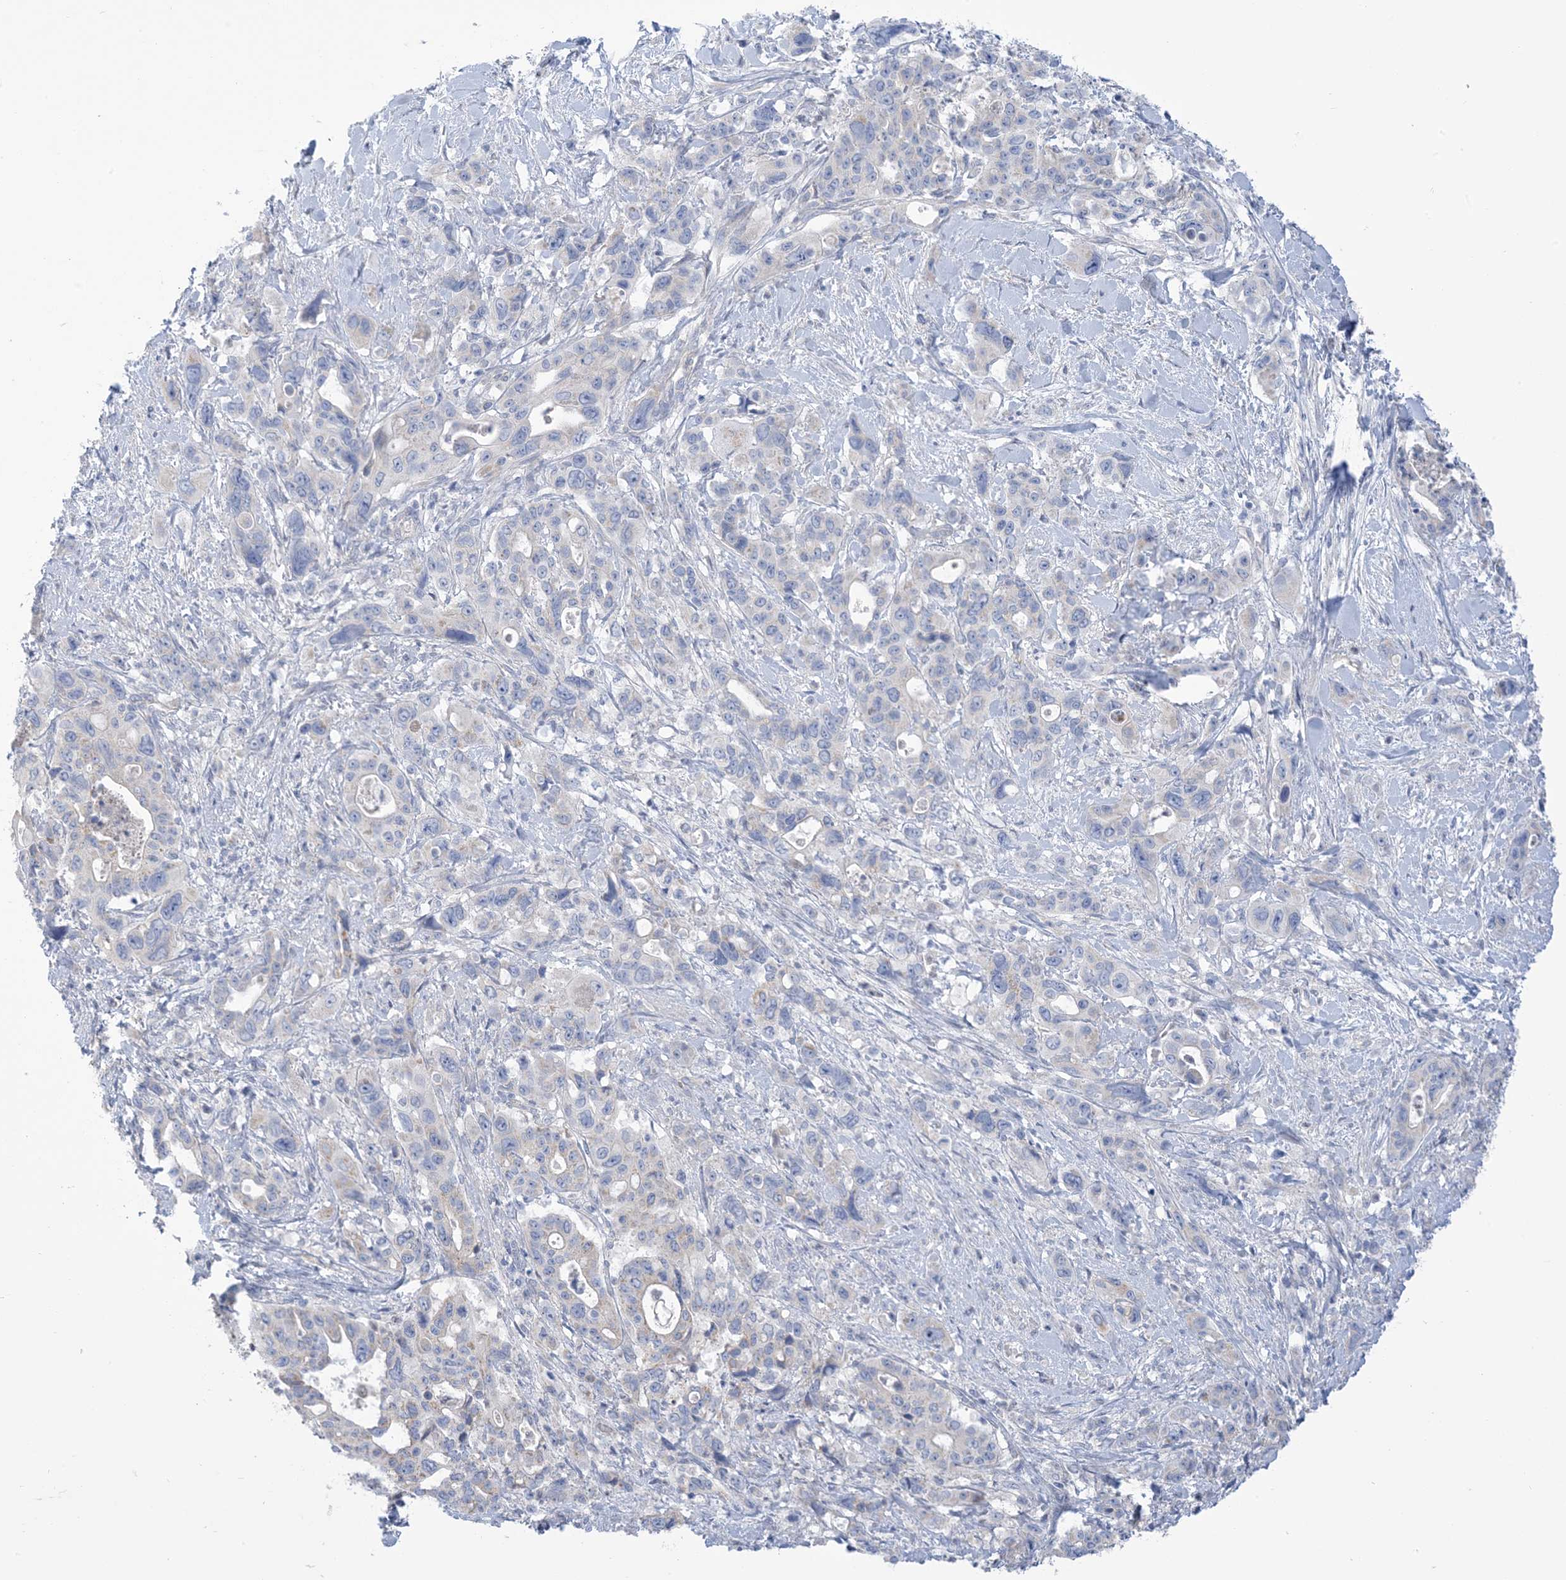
{"staining": {"intensity": "weak", "quantity": "<25%", "location": "cytoplasmic/membranous"}, "tissue": "pancreatic cancer", "cell_type": "Tumor cells", "image_type": "cancer", "snomed": [{"axis": "morphology", "description": "Adenocarcinoma, NOS"}, {"axis": "topography", "description": "Pancreas"}], "caption": "The micrograph shows no significant positivity in tumor cells of adenocarcinoma (pancreatic).", "gene": "MTHFD2L", "patient": {"sex": "male", "age": 46}}